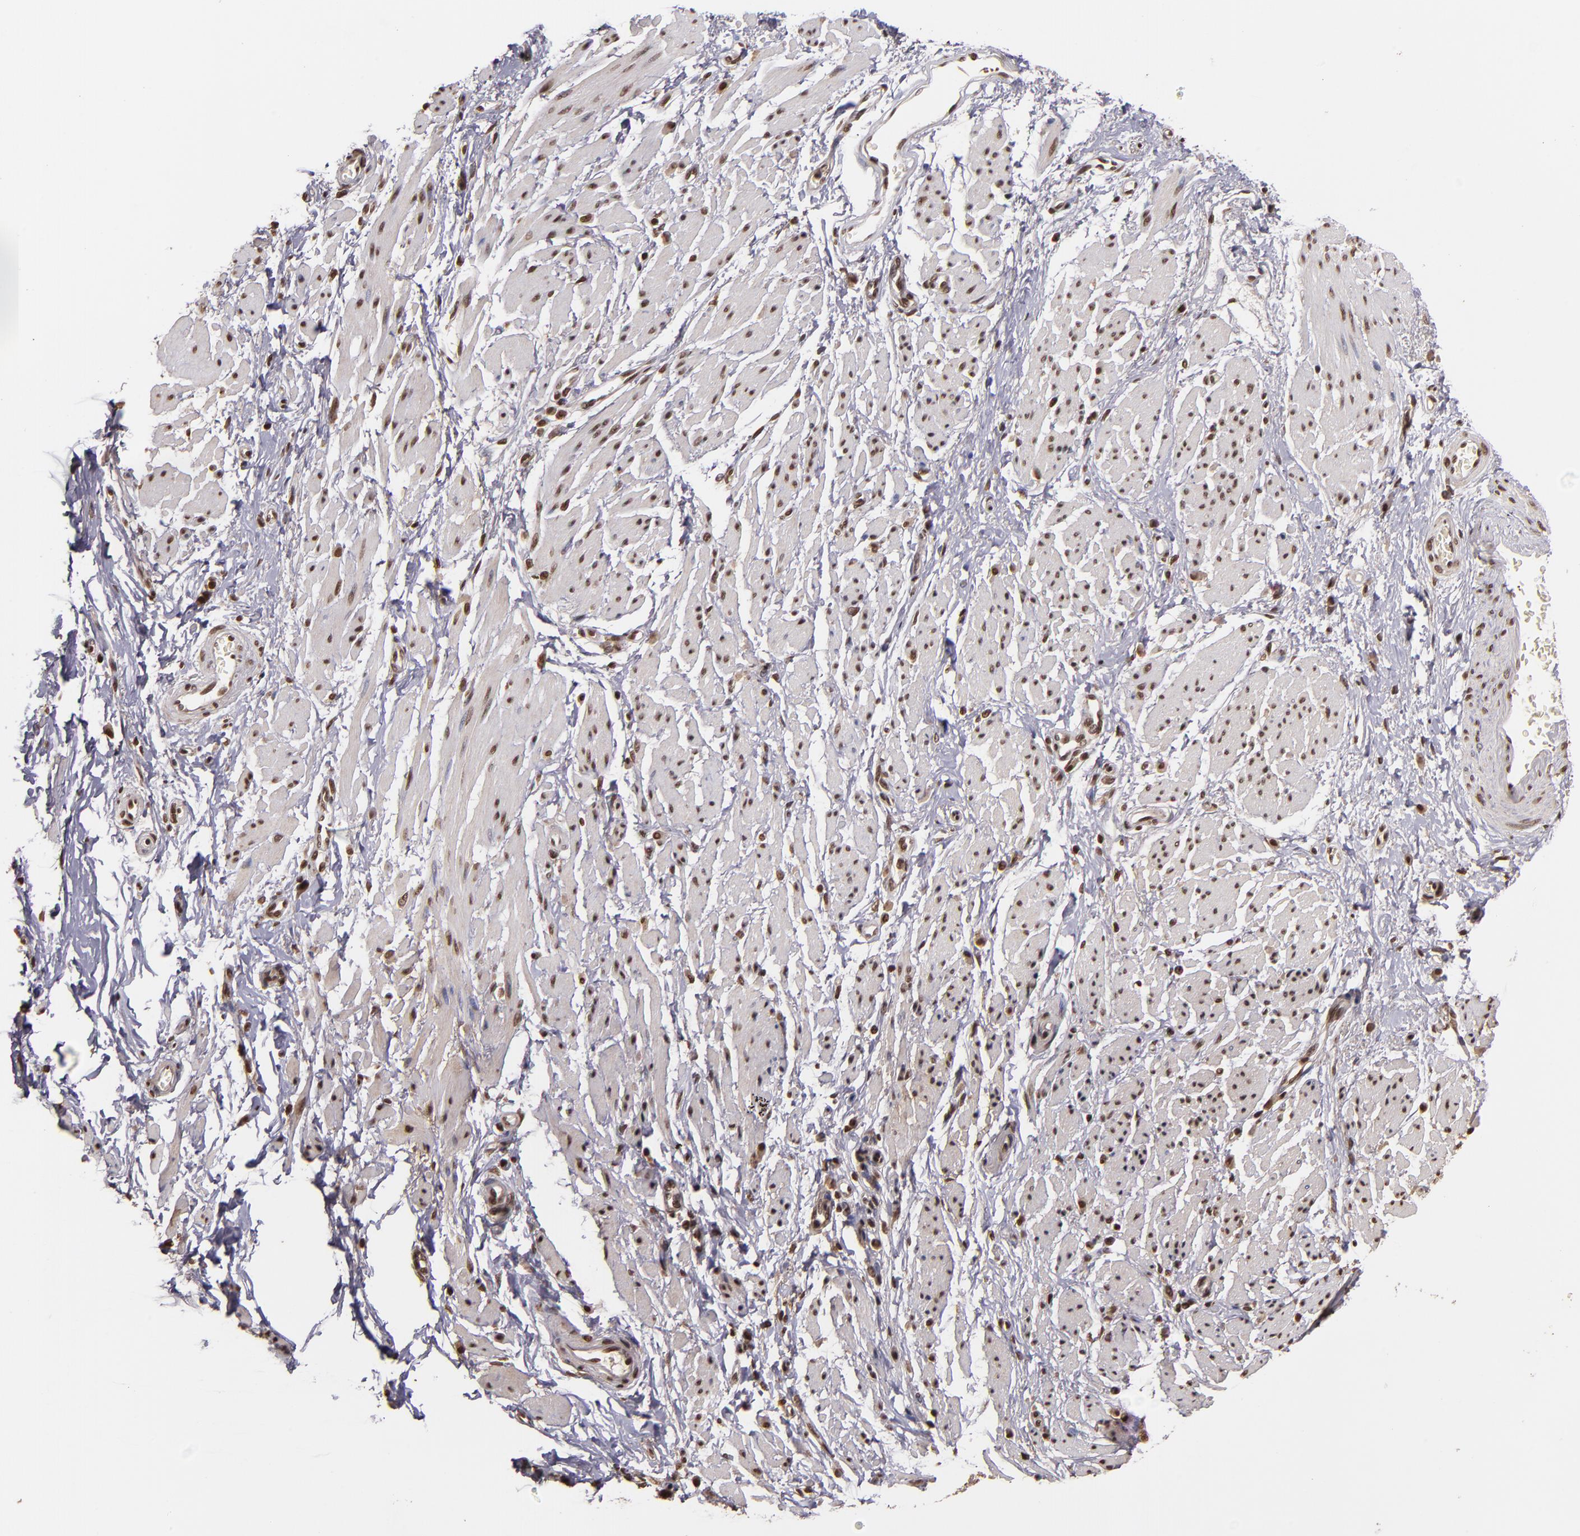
{"staining": {"intensity": "moderate", "quantity": "25%-75%", "location": "nuclear"}, "tissue": "esophagus", "cell_type": "Squamous epithelial cells", "image_type": "normal", "snomed": [{"axis": "morphology", "description": "Normal tissue, NOS"}, {"axis": "topography", "description": "Esophagus"}], "caption": "A brown stain shows moderate nuclear positivity of a protein in squamous epithelial cells of unremarkable human esophagus.", "gene": "CUL3", "patient": {"sex": "male", "age": 70}}